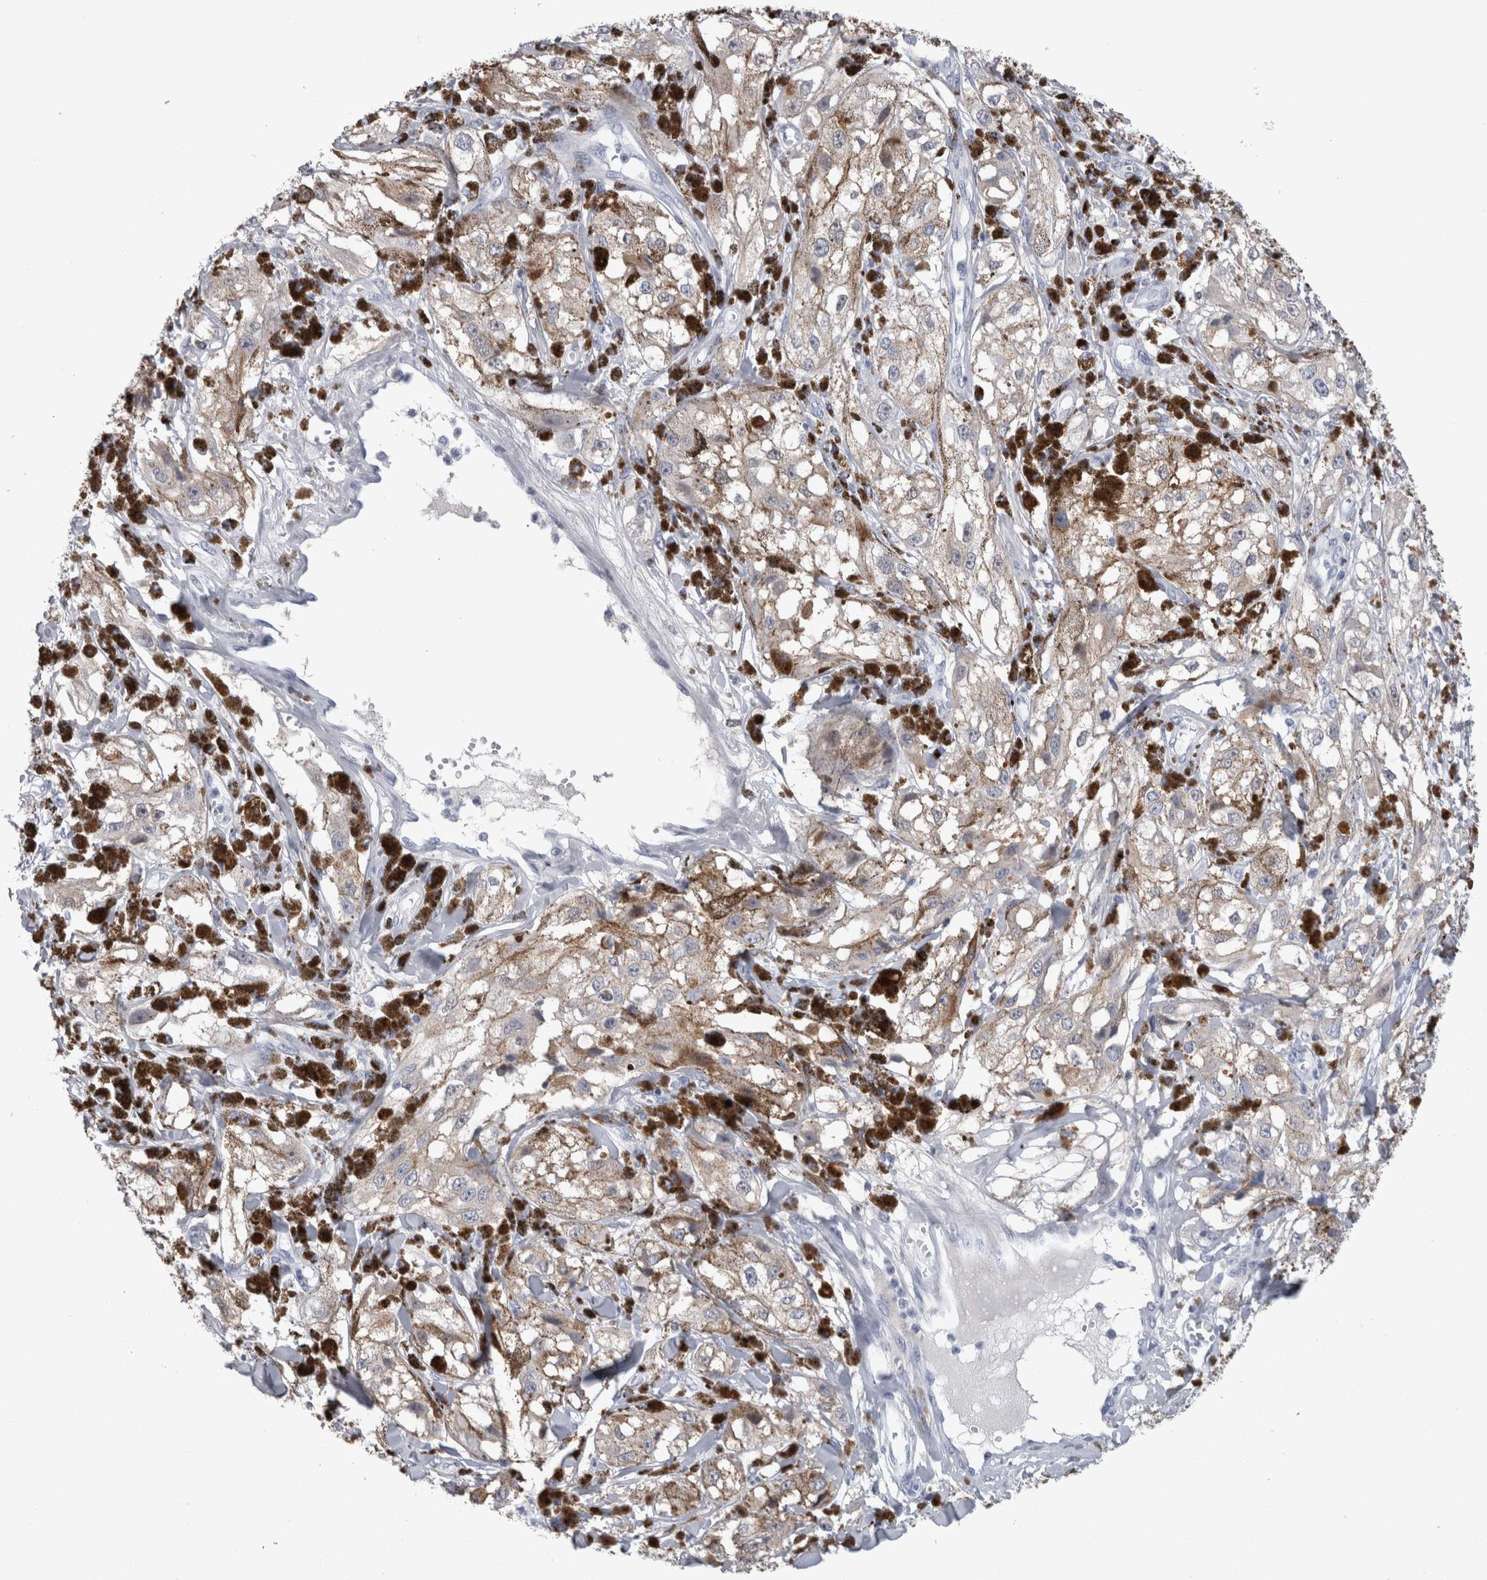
{"staining": {"intensity": "negative", "quantity": "none", "location": "none"}, "tissue": "melanoma", "cell_type": "Tumor cells", "image_type": "cancer", "snomed": [{"axis": "morphology", "description": "Malignant melanoma, NOS"}, {"axis": "topography", "description": "Skin"}], "caption": "High magnification brightfield microscopy of melanoma stained with DAB (3,3'-diaminobenzidine) (brown) and counterstained with hematoxylin (blue): tumor cells show no significant staining. (DAB immunohistochemistry (IHC), high magnification).", "gene": "CA8", "patient": {"sex": "male", "age": 88}}